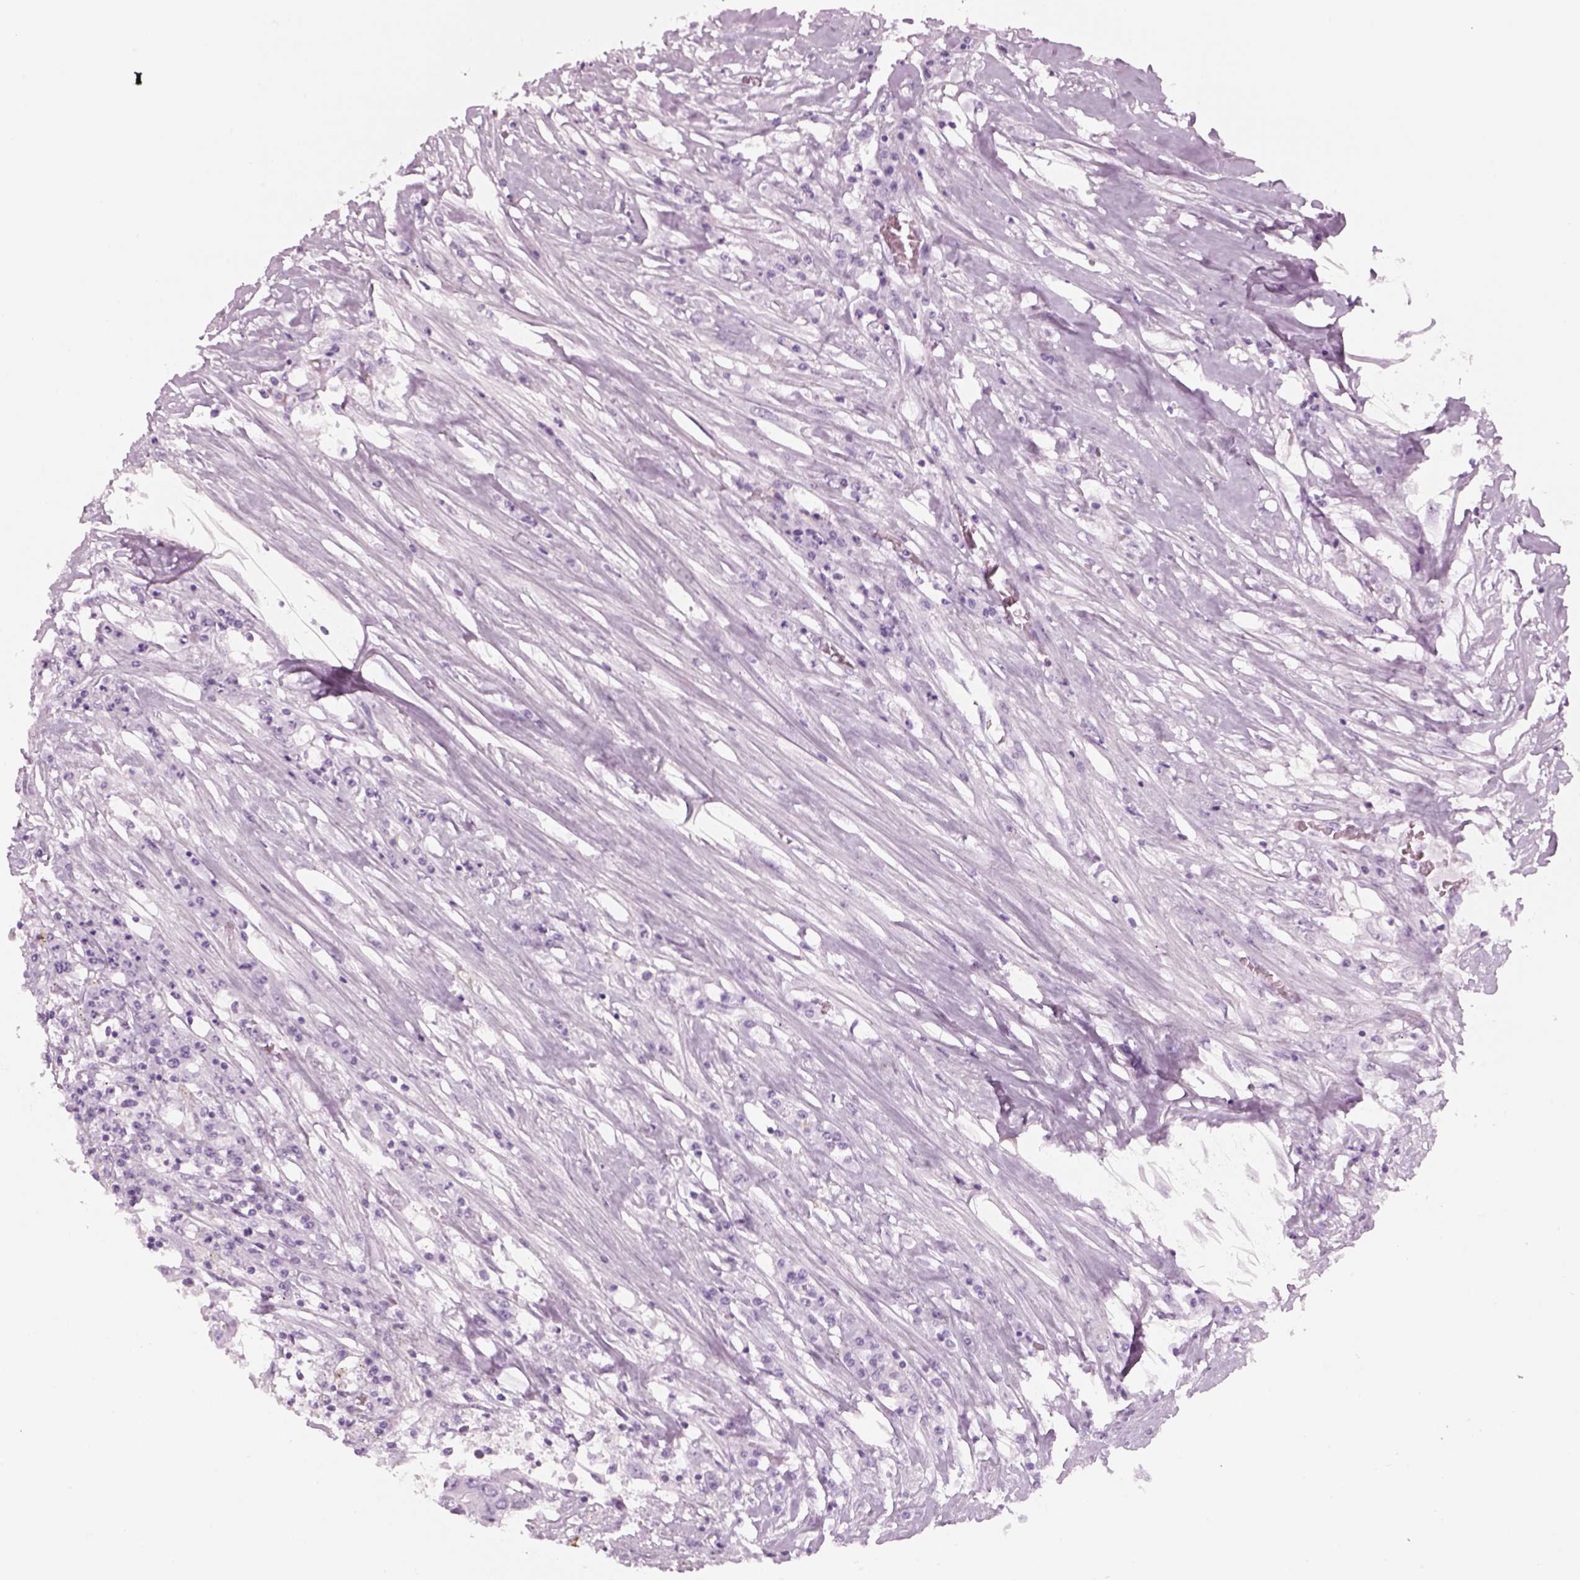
{"staining": {"intensity": "negative", "quantity": "none", "location": "none"}, "tissue": "colorectal cancer", "cell_type": "Tumor cells", "image_type": "cancer", "snomed": [{"axis": "morphology", "description": "Adenocarcinoma, NOS"}, {"axis": "topography", "description": "Rectum"}], "caption": "The micrograph exhibits no significant positivity in tumor cells of adenocarcinoma (colorectal).", "gene": "PABPC1L2B", "patient": {"sex": "male", "age": 54}}